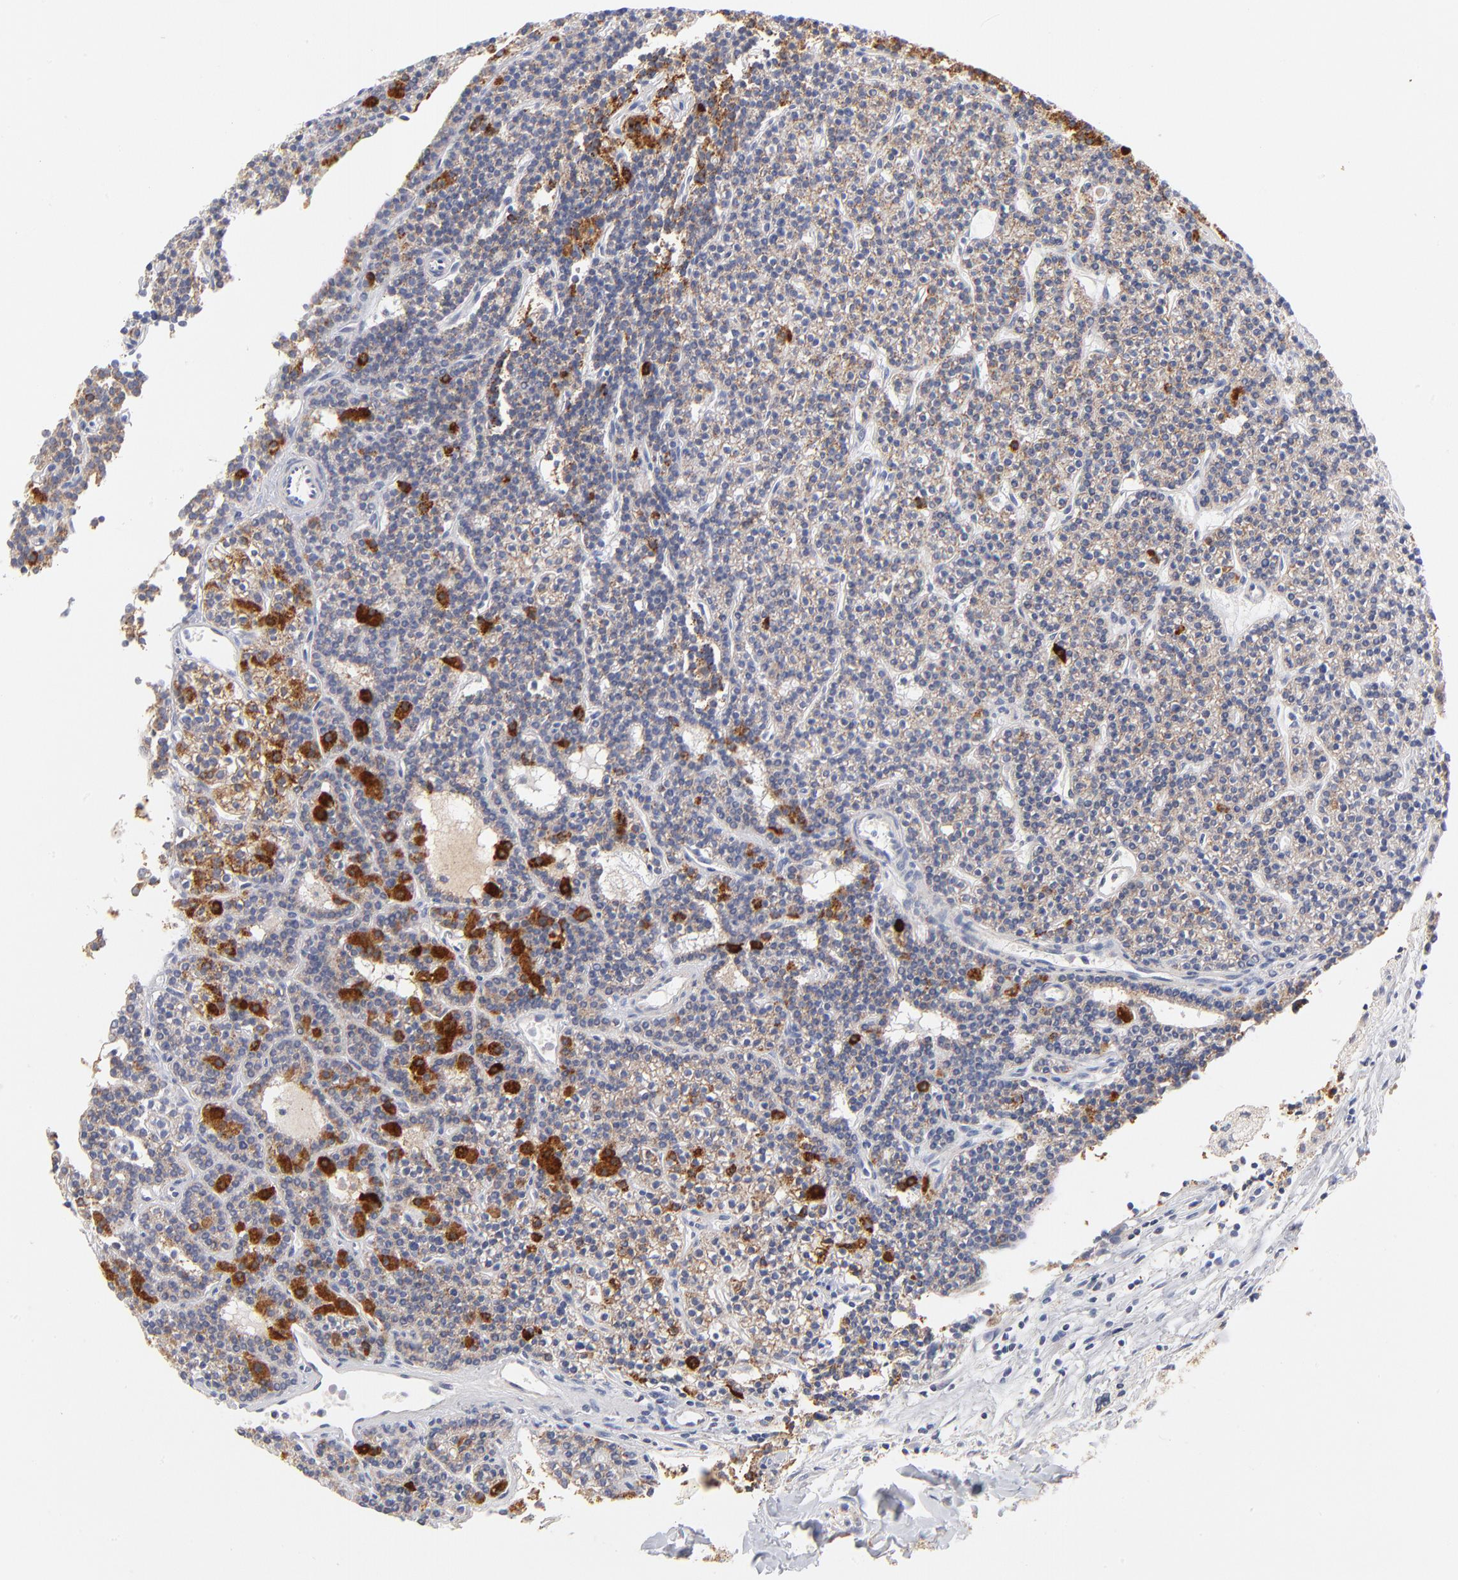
{"staining": {"intensity": "moderate", "quantity": ">75%", "location": "cytoplasmic/membranous"}, "tissue": "parathyroid gland", "cell_type": "Glandular cells", "image_type": "normal", "snomed": [{"axis": "morphology", "description": "Normal tissue, NOS"}, {"axis": "topography", "description": "Parathyroid gland"}], "caption": "Protein staining of normal parathyroid gland shows moderate cytoplasmic/membranous expression in approximately >75% of glandular cells.", "gene": "DLAT", "patient": {"sex": "female", "age": 45}}